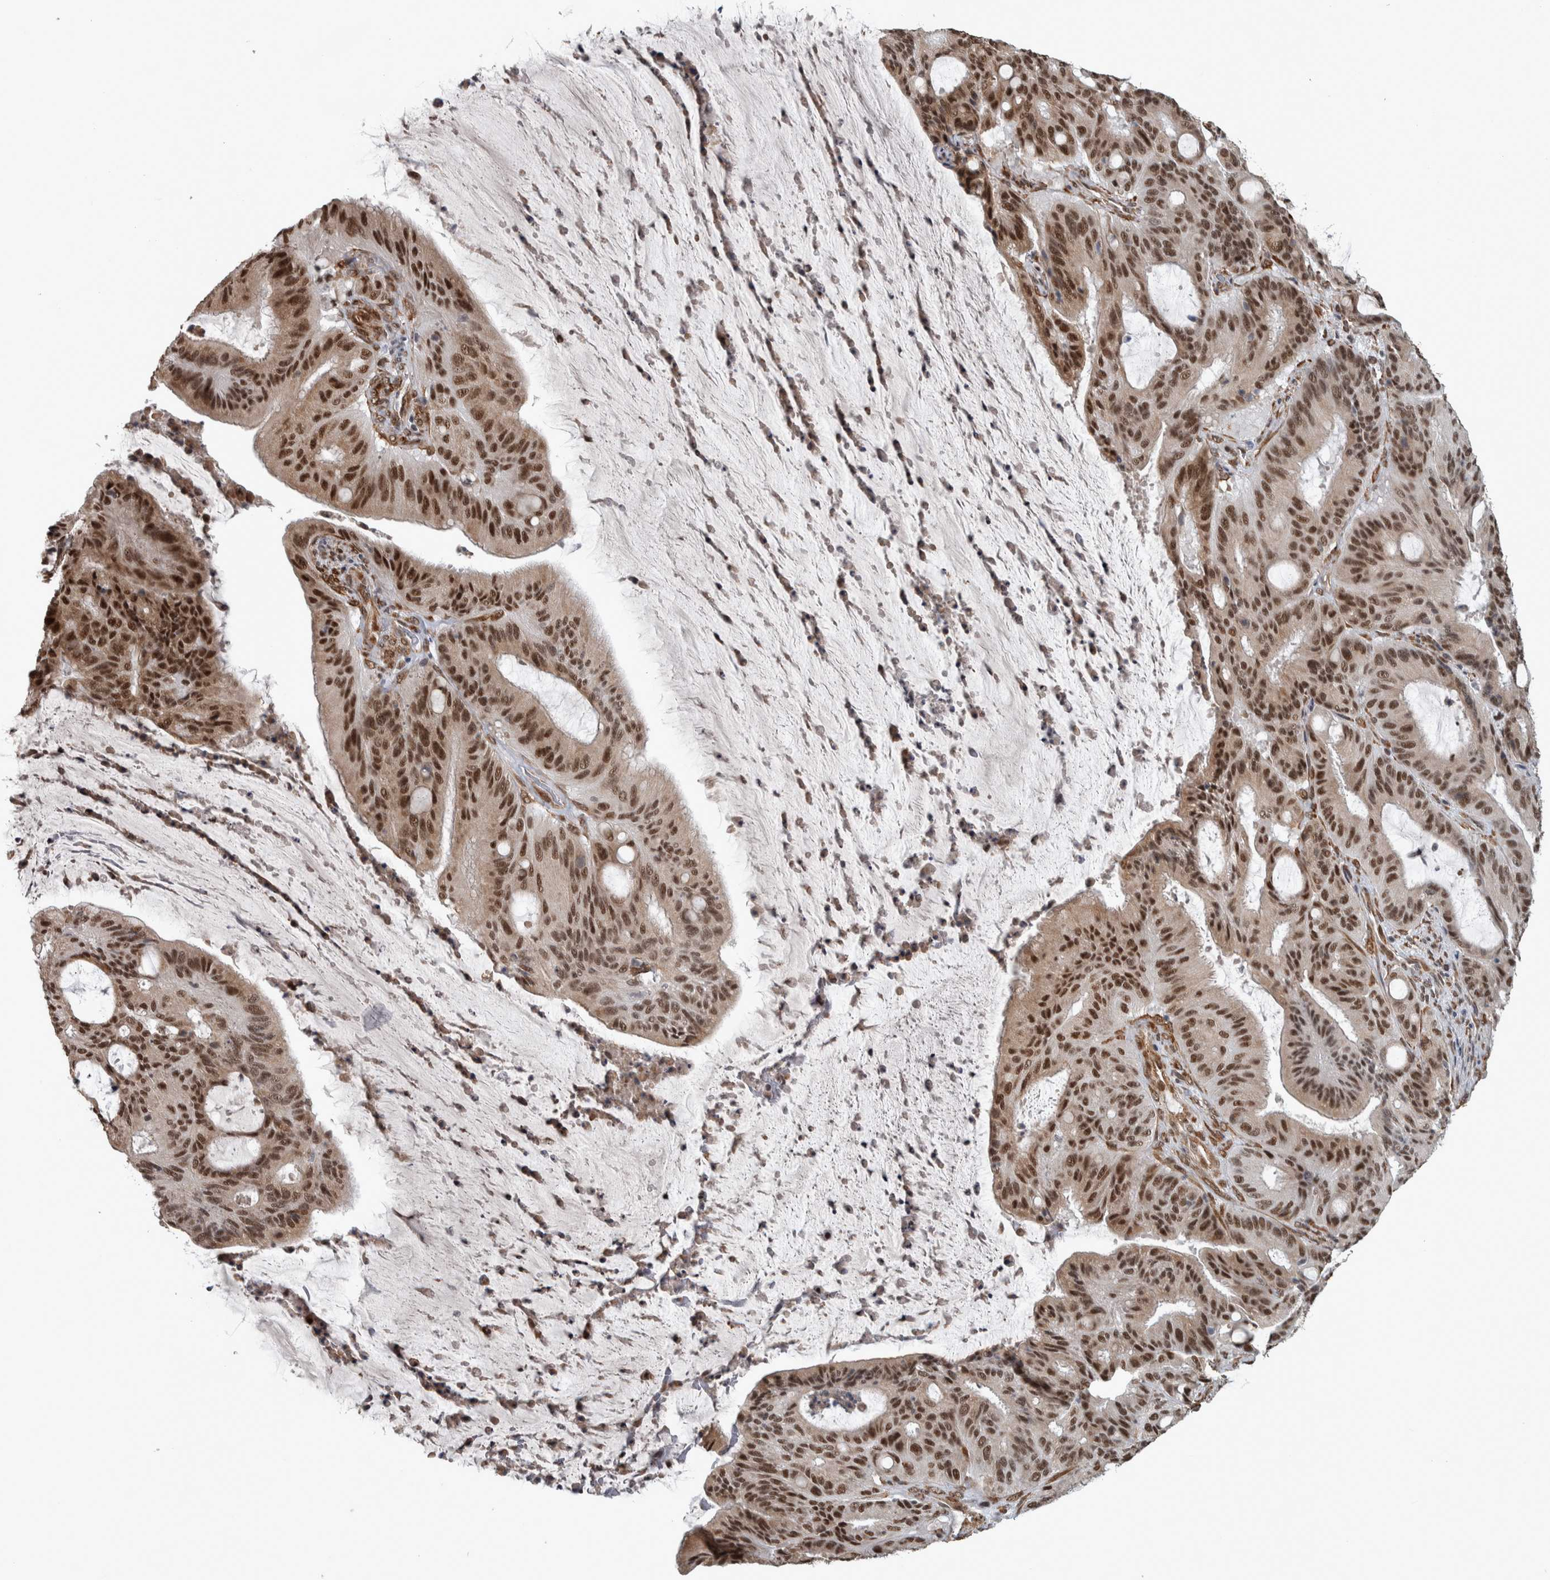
{"staining": {"intensity": "strong", "quantity": ">75%", "location": "nuclear"}, "tissue": "liver cancer", "cell_type": "Tumor cells", "image_type": "cancer", "snomed": [{"axis": "morphology", "description": "Normal tissue, NOS"}, {"axis": "morphology", "description": "Cholangiocarcinoma"}, {"axis": "topography", "description": "Liver"}, {"axis": "topography", "description": "Peripheral nerve tissue"}], "caption": "The immunohistochemical stain labels strong nuclear staining in tumor cells of liver cholangiocarcinoma tissue.", "gene": "DDX42", "patient": {"sex": "female", "age": 73}}